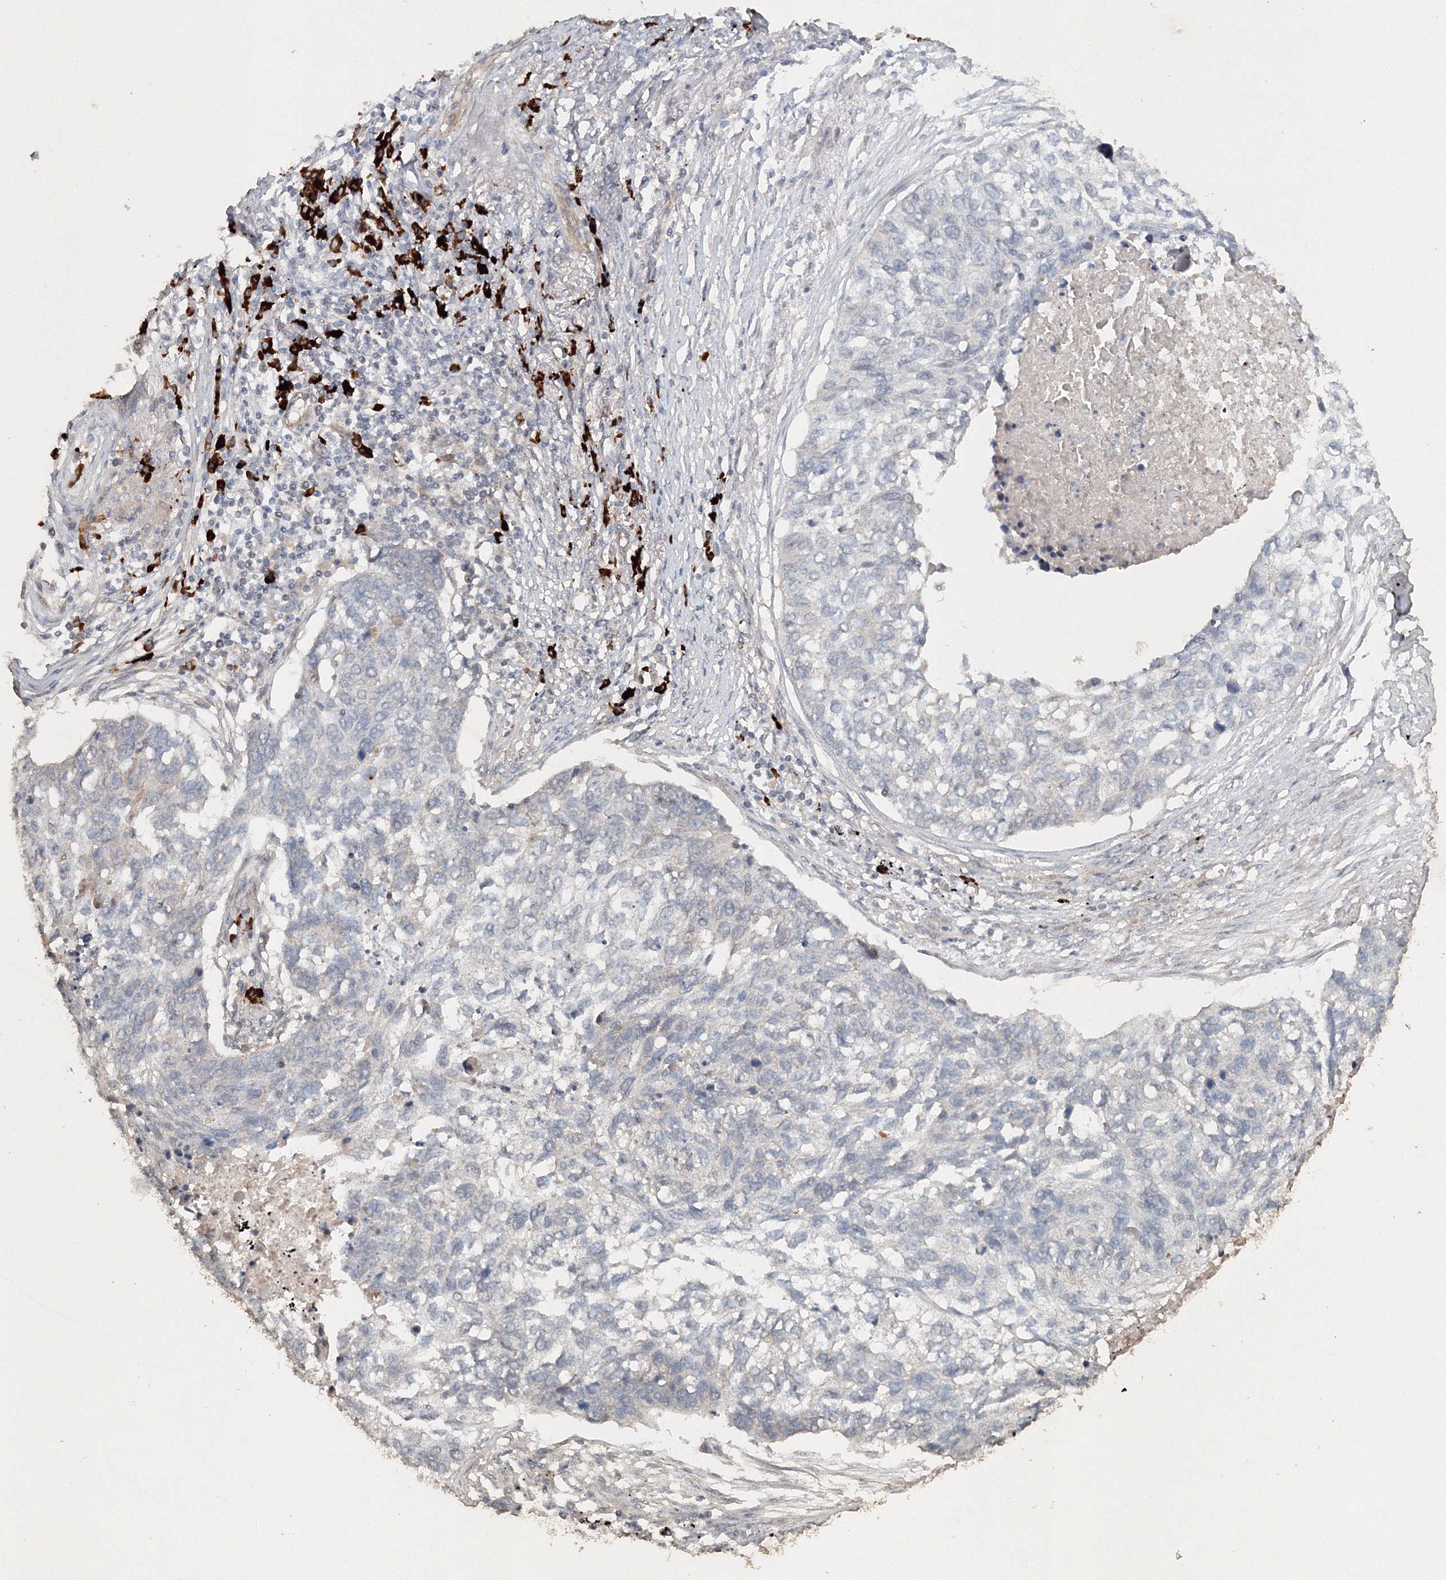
{"staining": {"intensity": "negative", "quantity": "none", "location": "none"}, "tissue": "lung cancer", "cell_type": "Tumor cells", "image_type": "cancer", "snomed": [{"axis": "morphology", "description": "Squamous cell carcinoma, NOS"}, {"axis": "topography", "description": "Lung"}], "caption": "This is an immunohistochemistry (IHC) micrograph of lung cancer. There is no positivity in tumor cells.", "gene": "NALF2", "patient": {"sex": "female", "age": 63}}